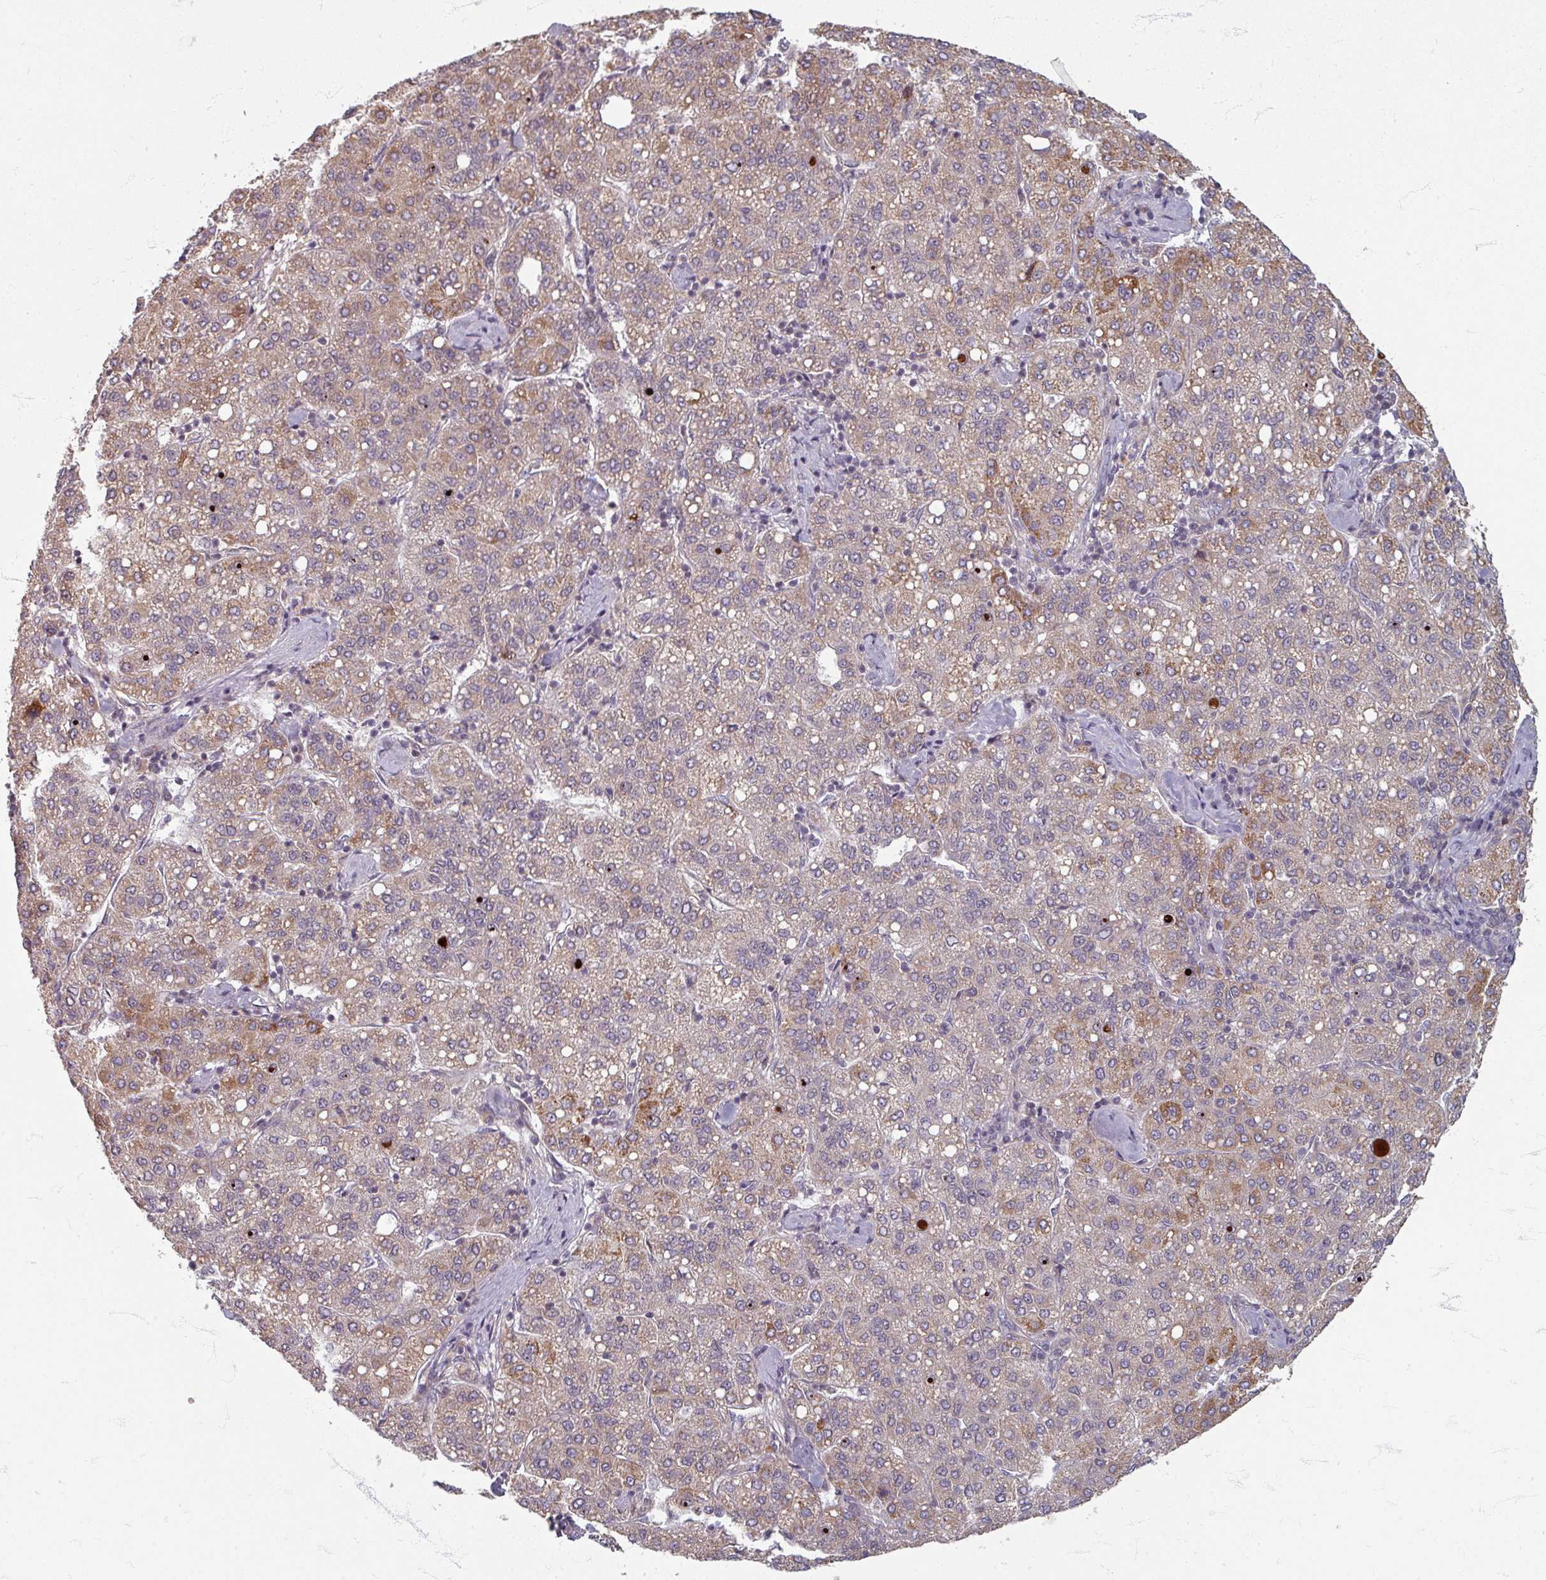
{"staining": {"intensity": "moderate", "quantity": "25%-75%", "location": "cytoplasmic/membranous"}, "tissue": "liver cancer", "cell_type": "Tumor cells", "image_type": "cancer", "snomed": [{"axis": "morphology", "description": "Carcinoma, Hepatocellular, NOS"}, {"axis": "topography", "description": "Liver"}], "caption": "Hepatocellular carcinoma (liver) stained with DAB IHC reveals medium levels of moderate cytoplasmic/membranous expression in approximately 25%-75% of tumor cells. (DAB IHC, brown staining for protein, blue staining for nuclei).", "gene": "STAM", "patient": {"sex": "male", "age": 65}}